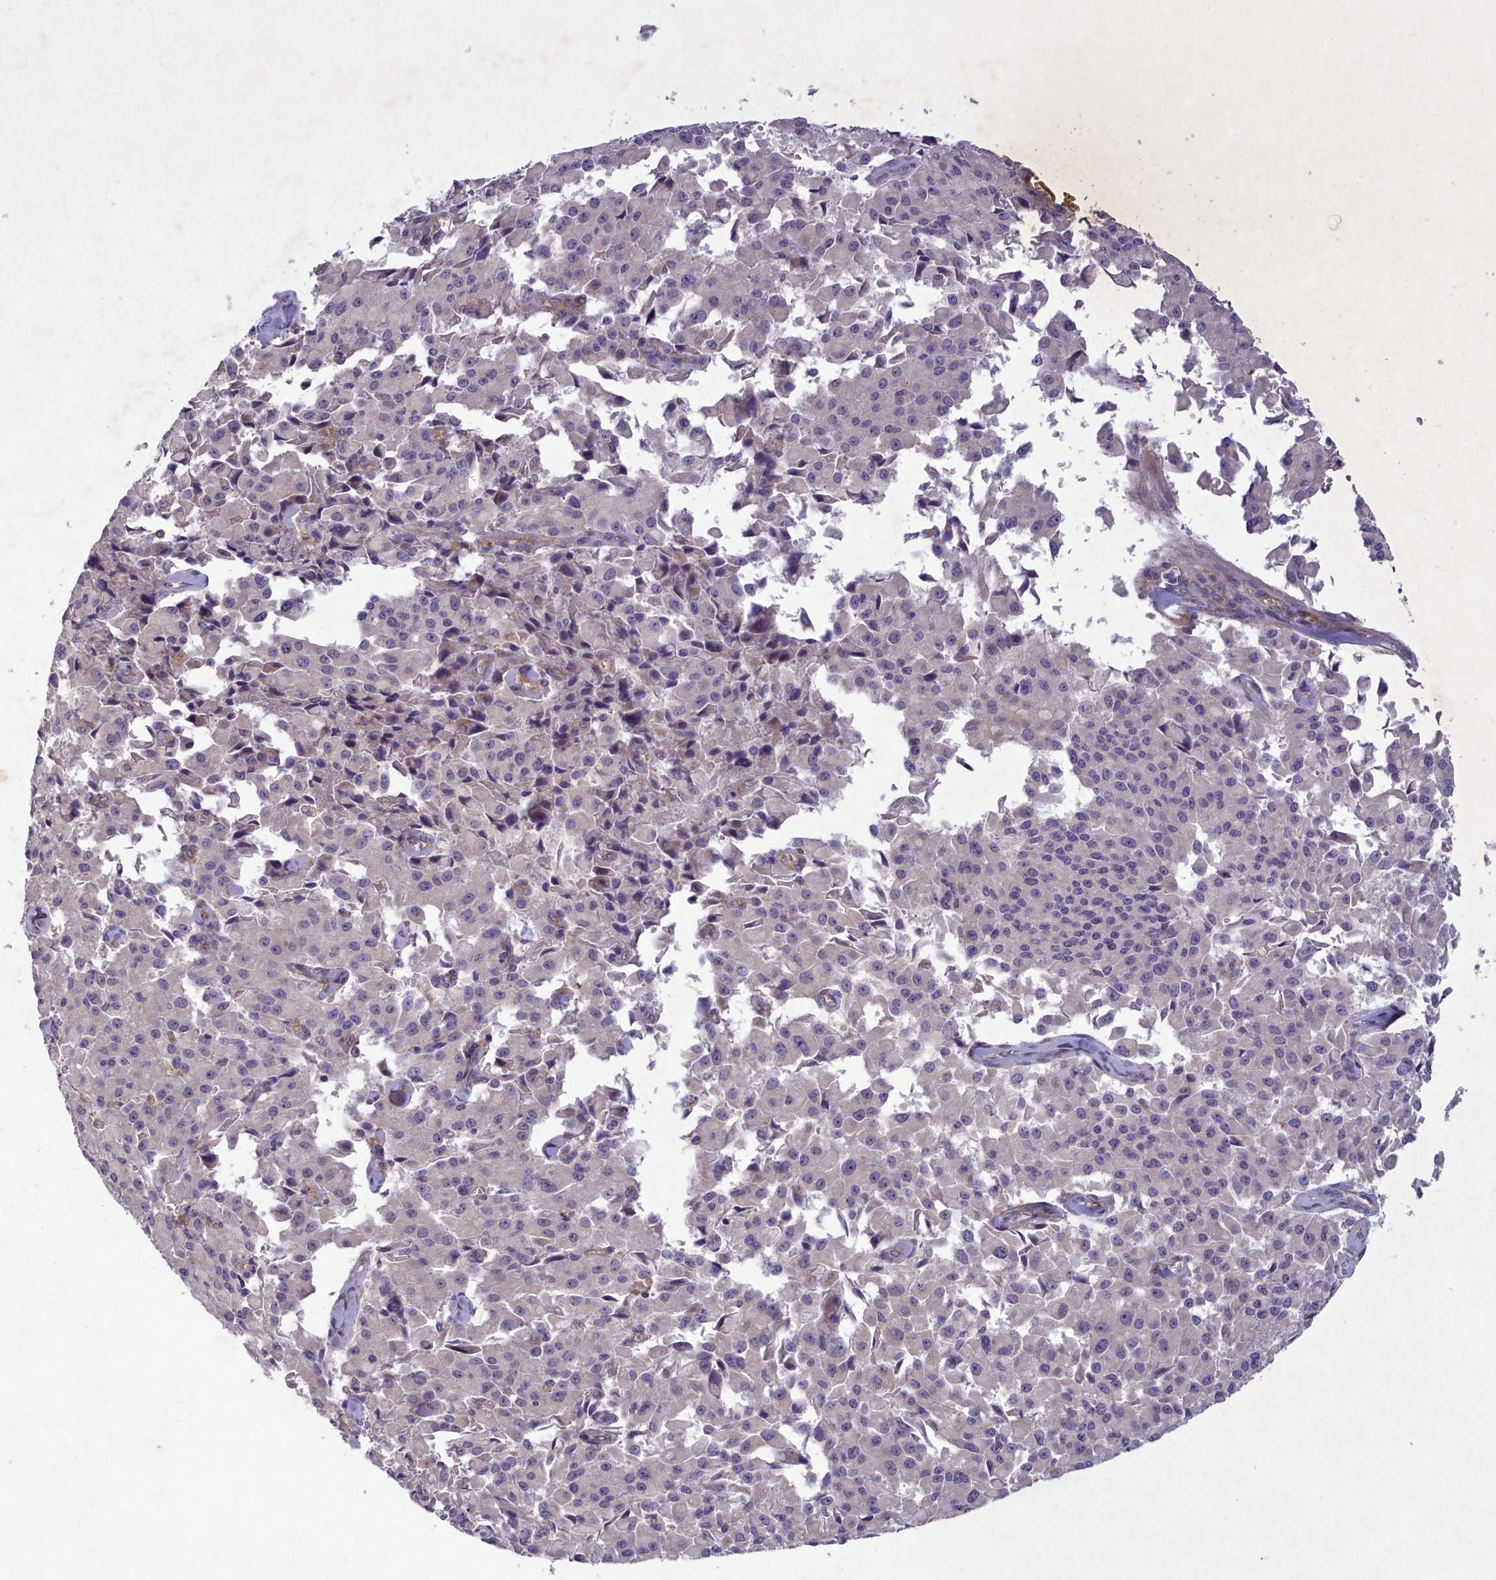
{"staining": {"intensity": "negative", "quantity": "none", "location": "none"}, "tissue": "pancreatic cancer", "cell_type": "Tumor cells", "image_type": "cancer", "snomed": [{"axis": "morphology", "description": "Adenocarcinoma, NOS"}, {"axis": "topography", "description": "Pancreas"}], "caption": "An immunohistochemistry image of pancreatic adenocarcinoma is shown. There is no staining in tumor cells of pancreatic adenocarcinoma.", "gene": "PLEKHG6", "patient": {"sex": "male", "age": 65}}